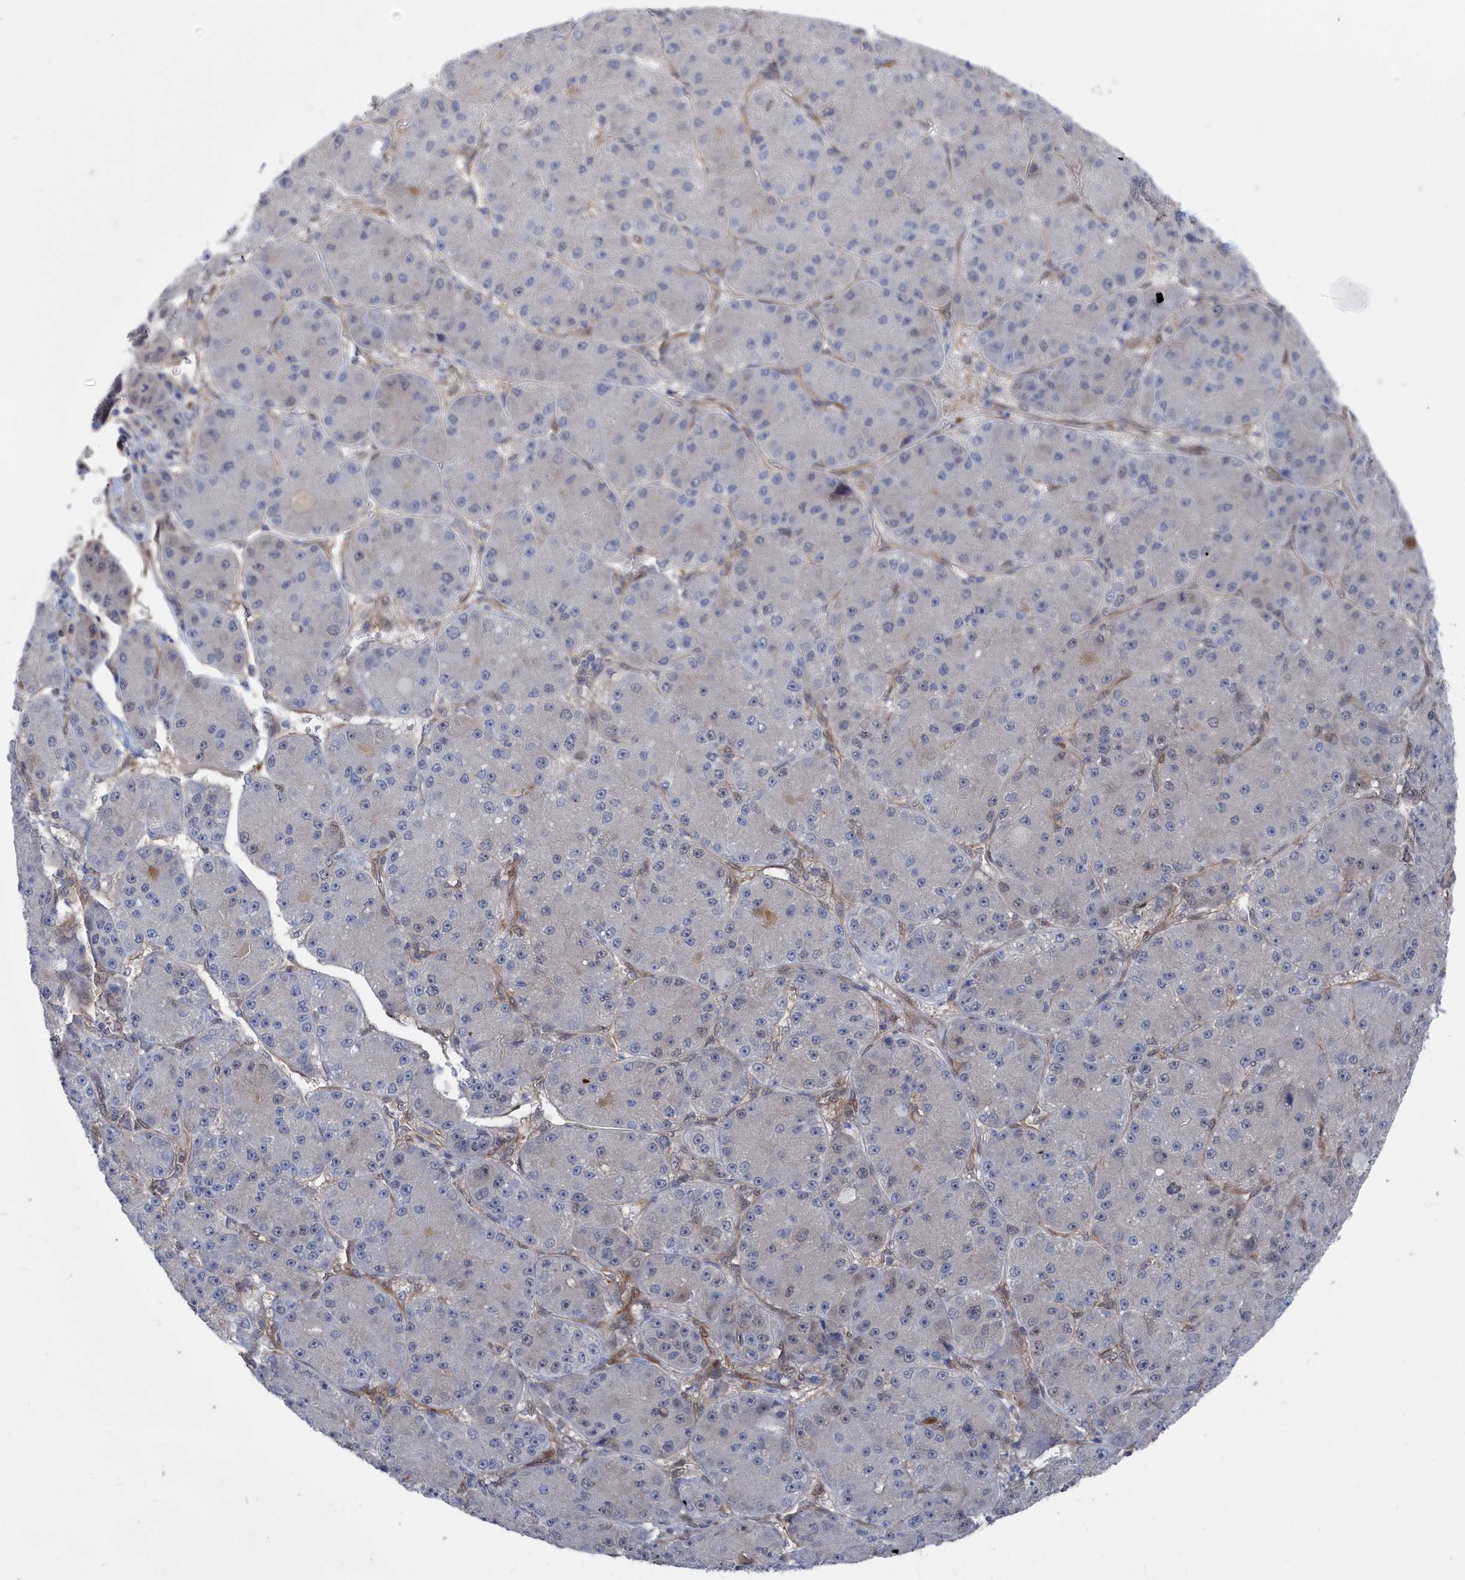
{"staining": {"intensity": "negative", "quantity": "none", "location": "none"}, "tissue": "liver cancer", "cell_type": "Tumor cells", "image_type": "cancer", "snomed": [{"axis": "morphology", "description": "Carcinoma, Hepatocellular, NOS"}, {"axis": "topography", "description": "Liver"}], "caption": "This is an immunohistochemistry (IHC) micrograph of liver hepatocellular carcinoma. There is no expression in tumor cells.", "gene": "IRGQ", "patient": {"sex": "male", "age": 67}}